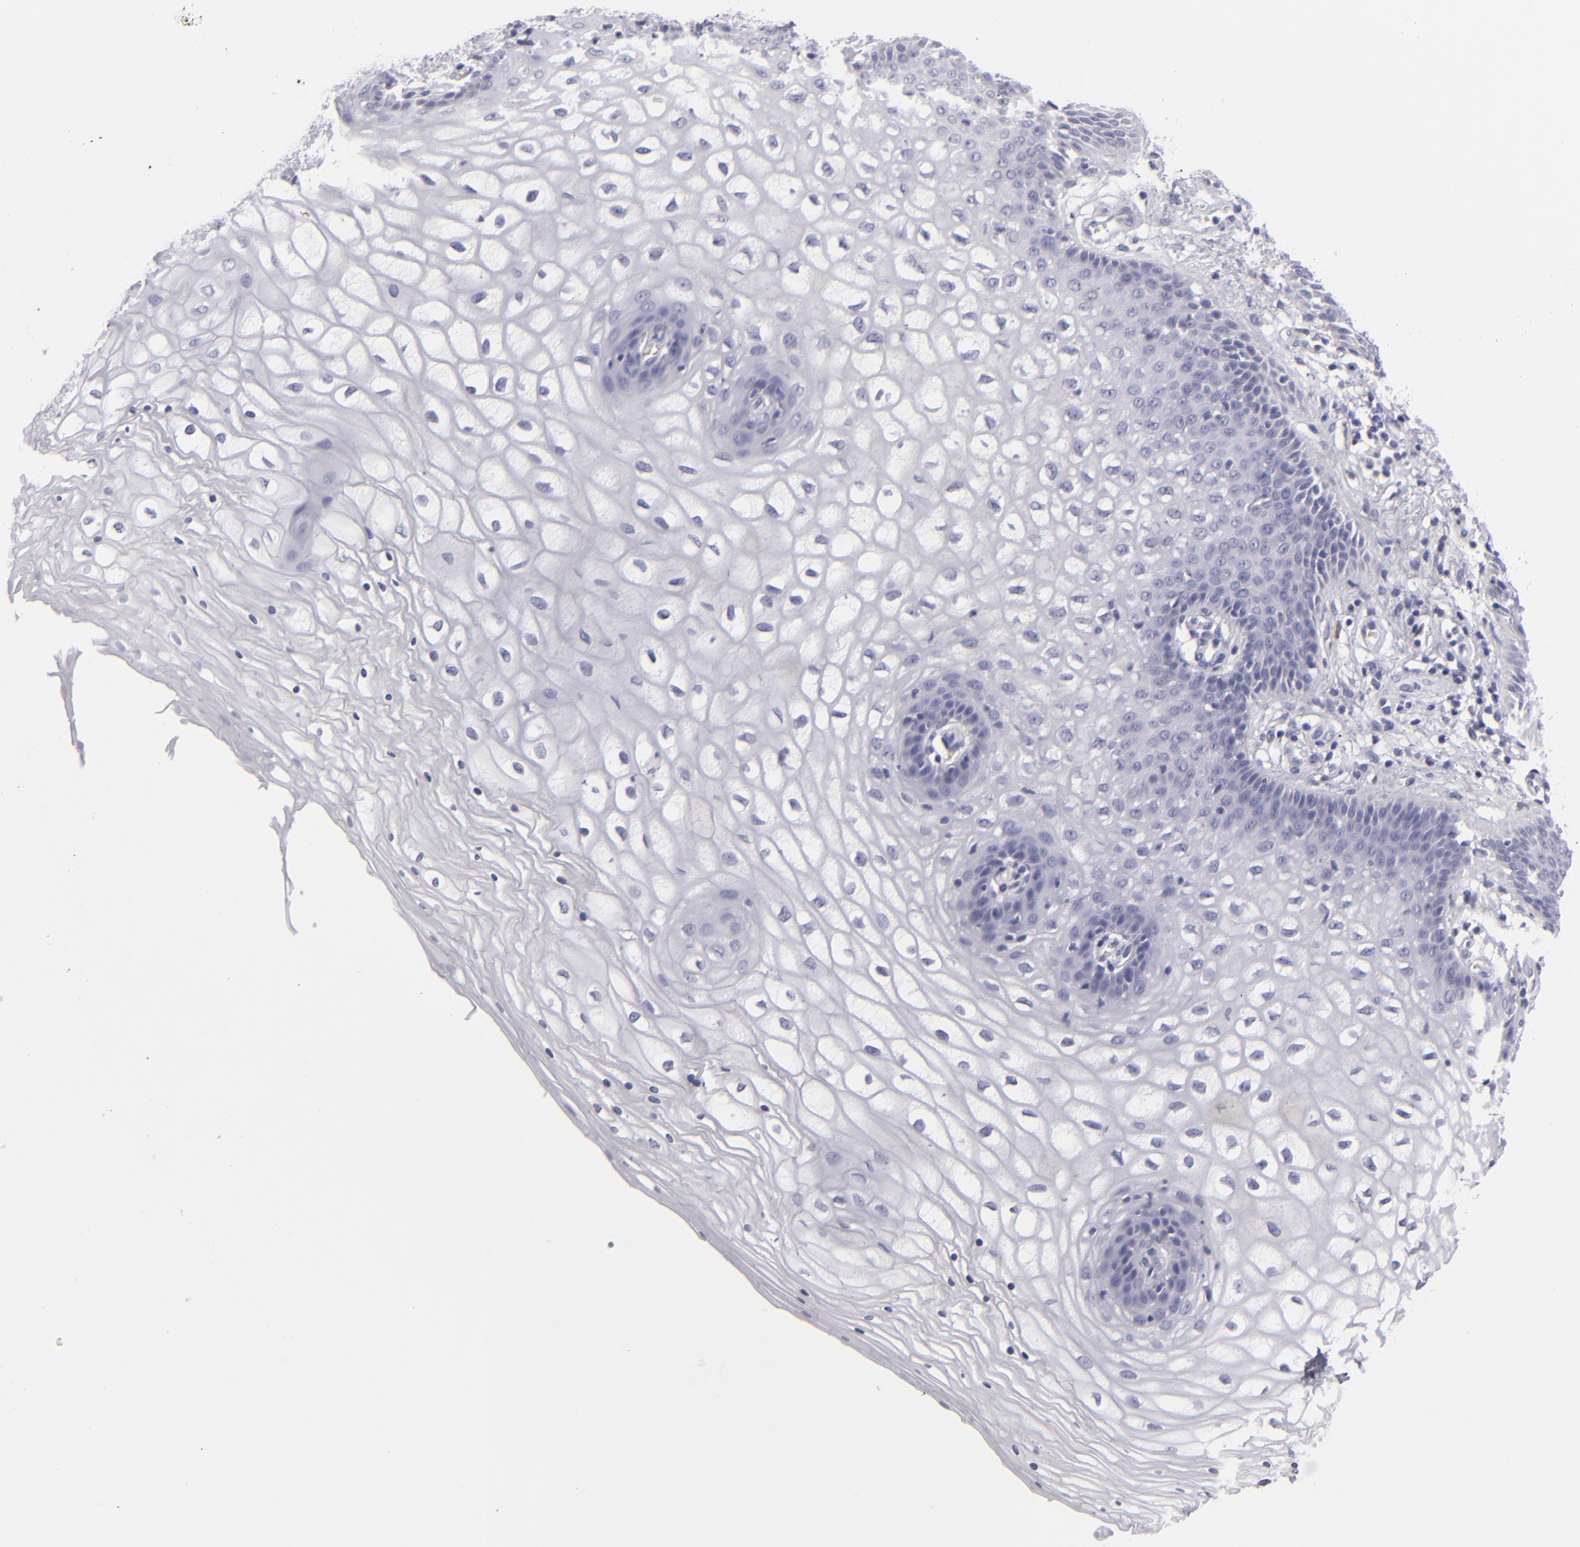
{"staining": {"intensity": "negative", "quantity": "none", "location": "none"}, "tissue": "vagina", "cell_type": "Squamous epithelial cells", "image_type": "normal", "snomed": [{"axis": "morphology", "description": "Normal tissue, NOS"}, {"axis": "topography", "description": "Vagina"}], "caption": "The immunohistochemistry (IHC) photomicrograph has no significant expression in squamous epithelial cells of vagina. Nuclei are stained in blue.", "gene": "F13A1", "patient": {"sex": "female", "age": 34}}